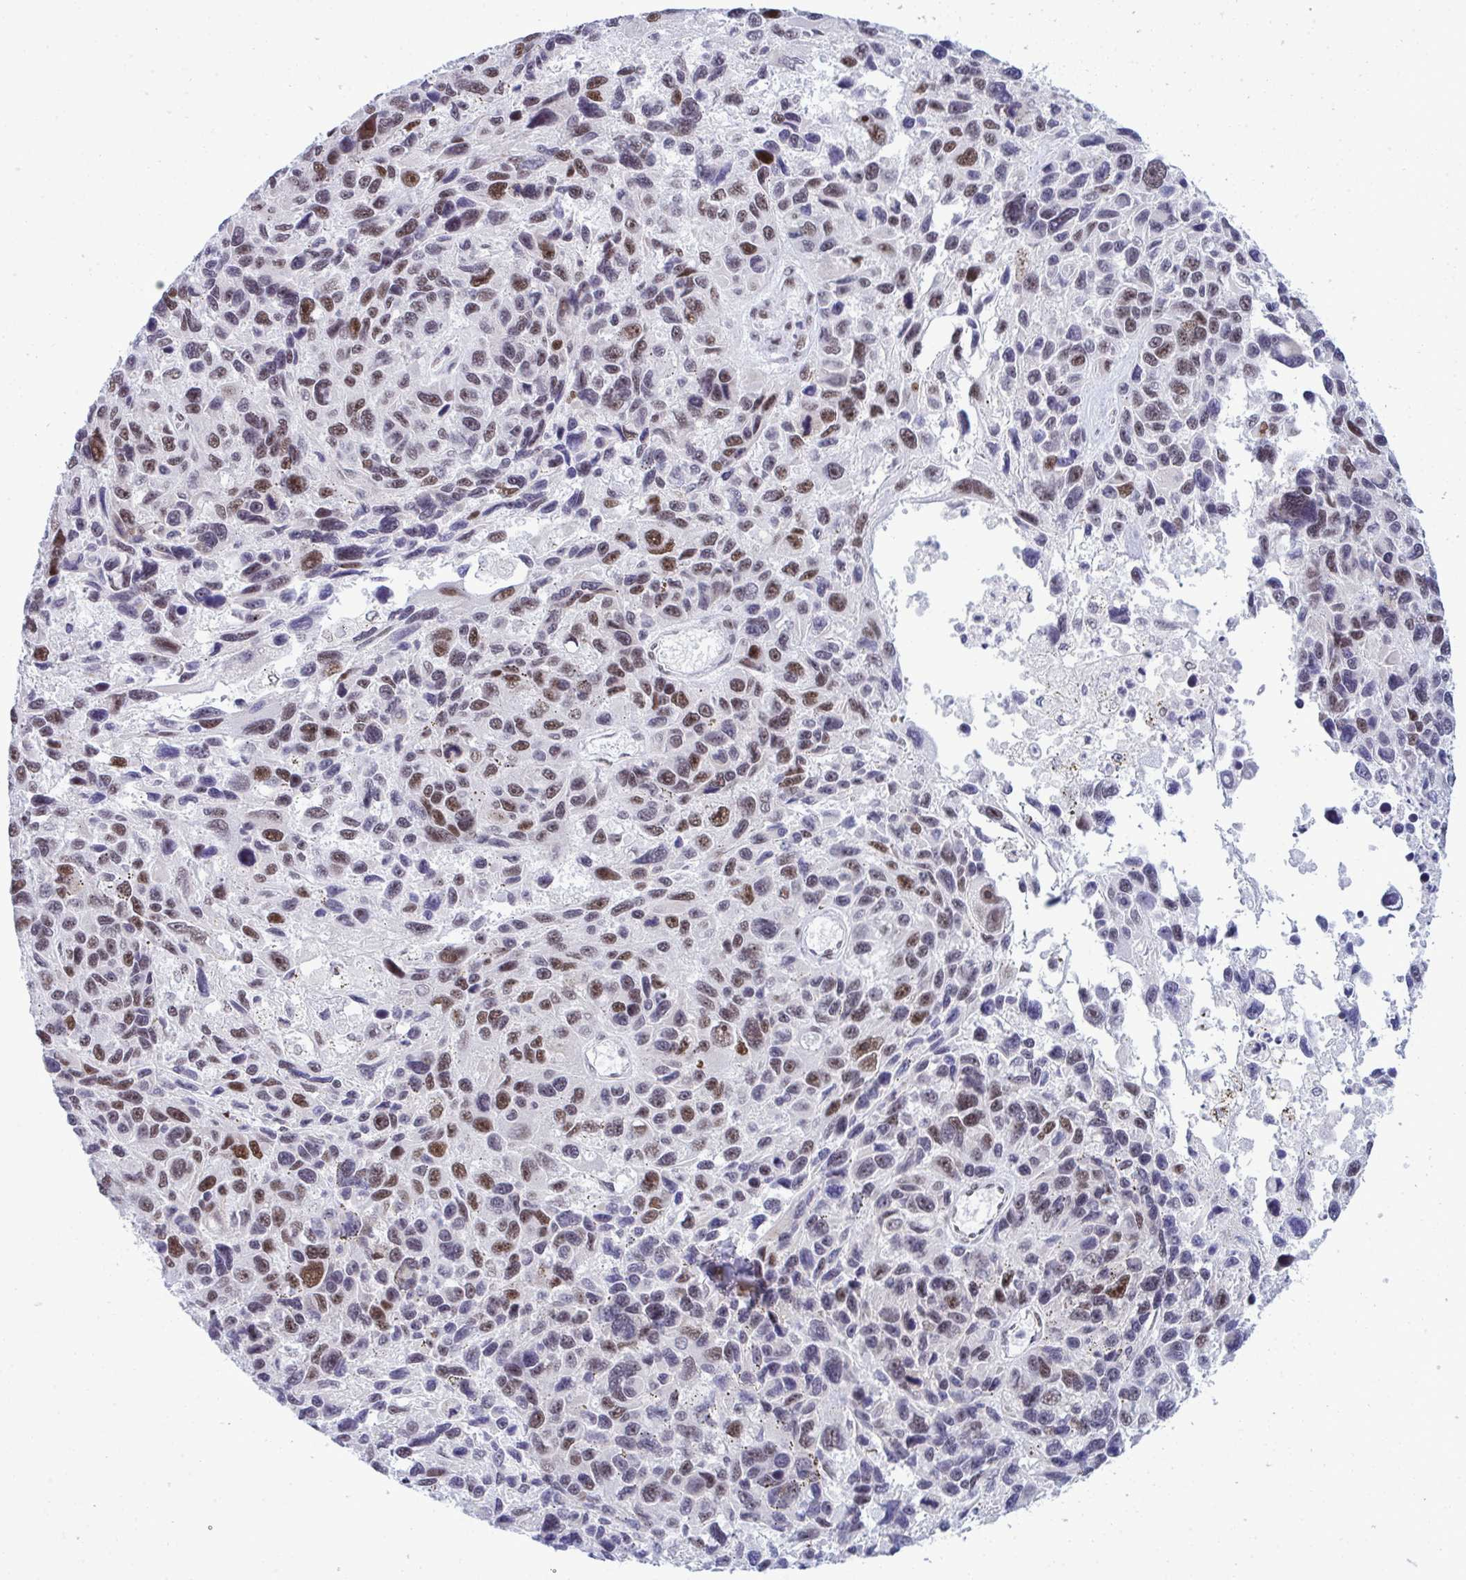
{"staining": {"intensity": "moderate", "quantity": "<25%", "location": "nuclear"}, "tissue": "melanoma", "cell_type": "Tumor cells", "image_type": "cancer", "snomed": [{"axis": "morphology", "description": "Malignant melanoma, NOS"}, {"axis": "topography", "description": "Skin"}], "caption": "Melanoma was stained to show a protein in brown. There is low levels of moderate nuclear positivity in about <25% of tumor cells.", "gene": "PPP1R10", "patient": {"sex": "male", "age": 53}}